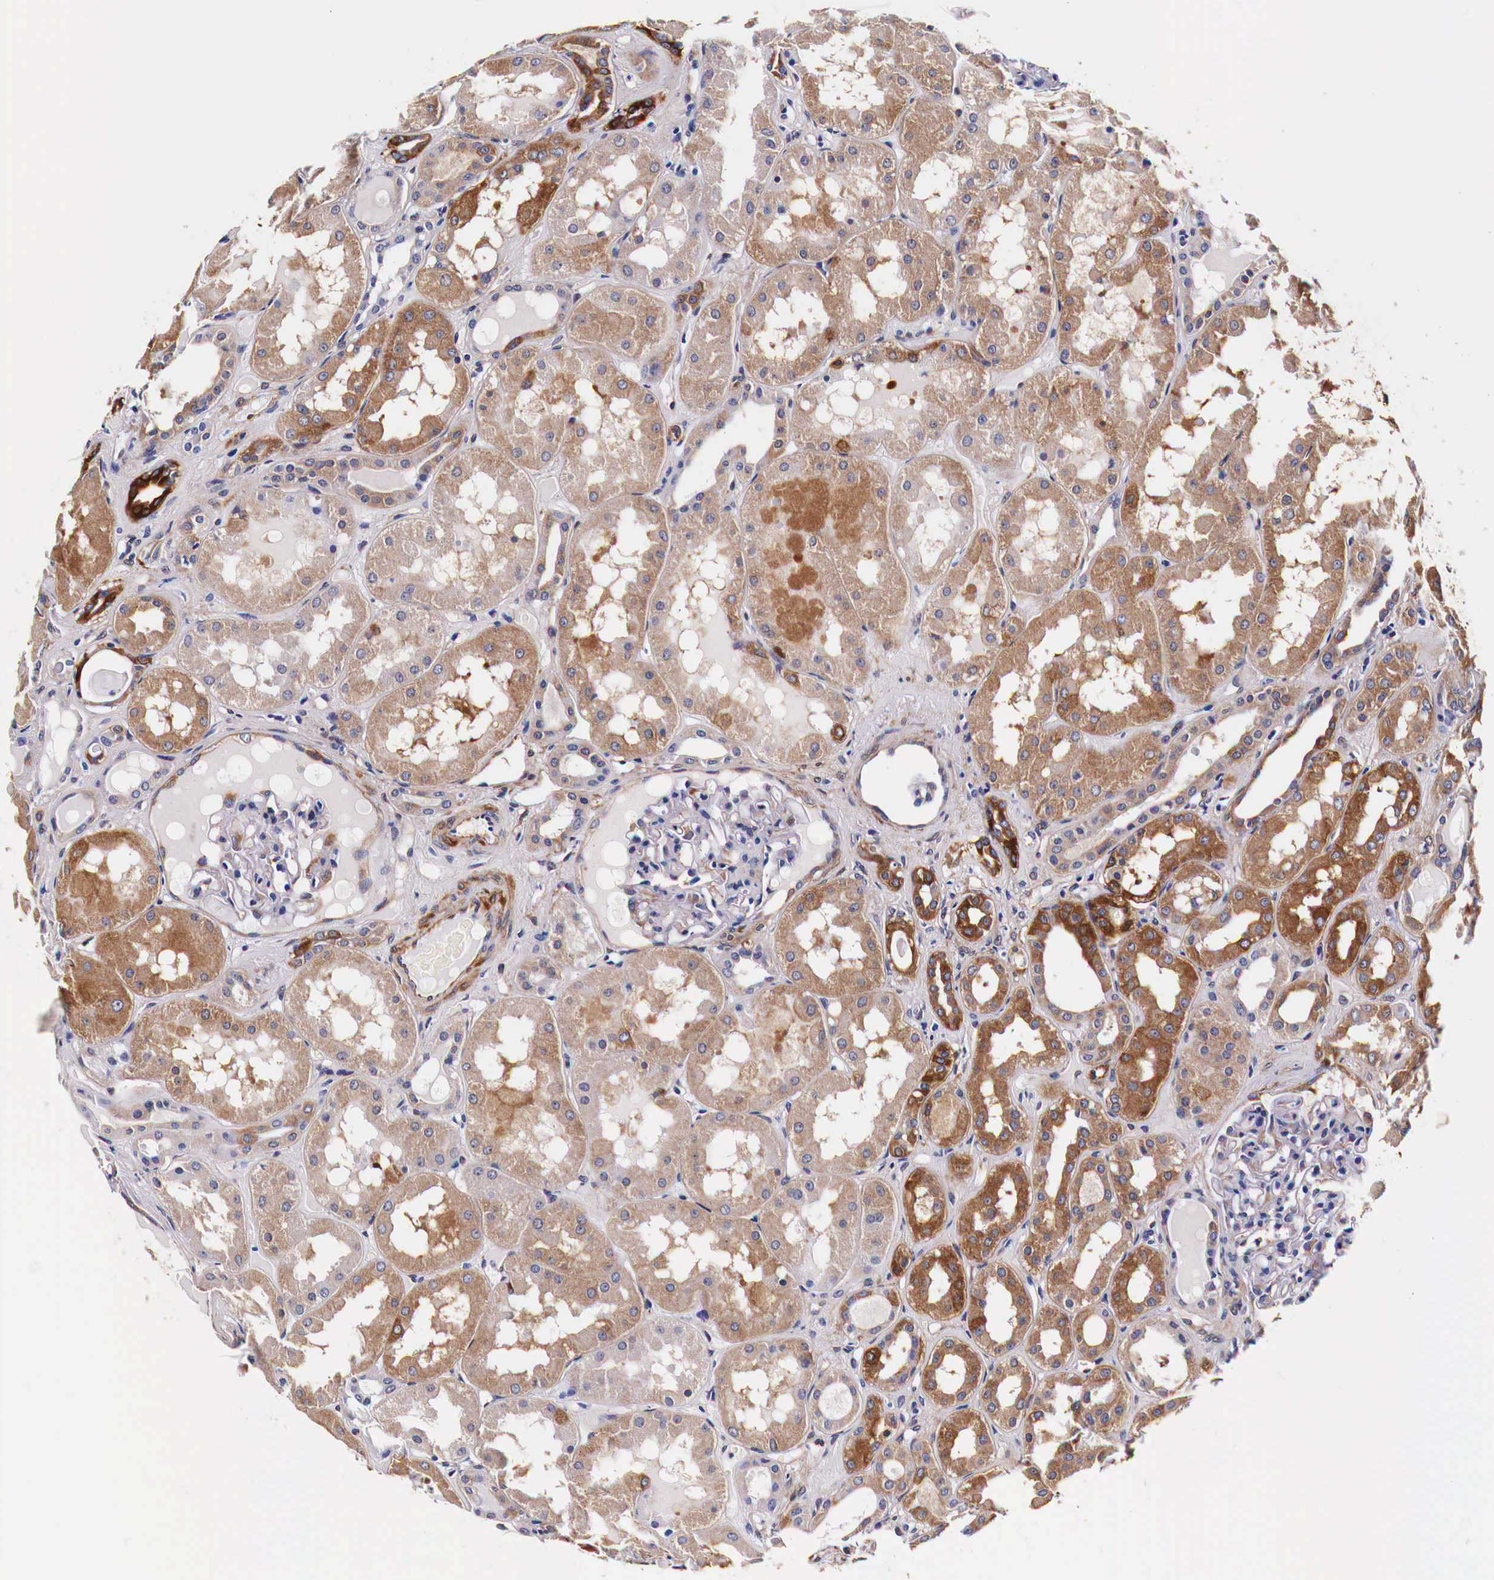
{"staining": {"intensity": "weak", "quantity": "<25%", "location": "cytoplasmic/membranous"}, "tissue": "kidney", "cell_type": "Cells in glomeruli", "image_type": "normal", "snomed": [{"axis": "morphology", "description": "Normal tissue, NOS"}, {"axis": "topography", "description": "Kidney"}], "caption": "Immunohistochemistry (IHC) of benign human kidney reveals no positivity in cells in glomeruli. (DAB (3,3'-diaminobenzidine) immunohistochemistry (IHC) with hematoxylin counter stain).", "gene": "HSPB1", "patient": {"sex": "male", "age": 36}}